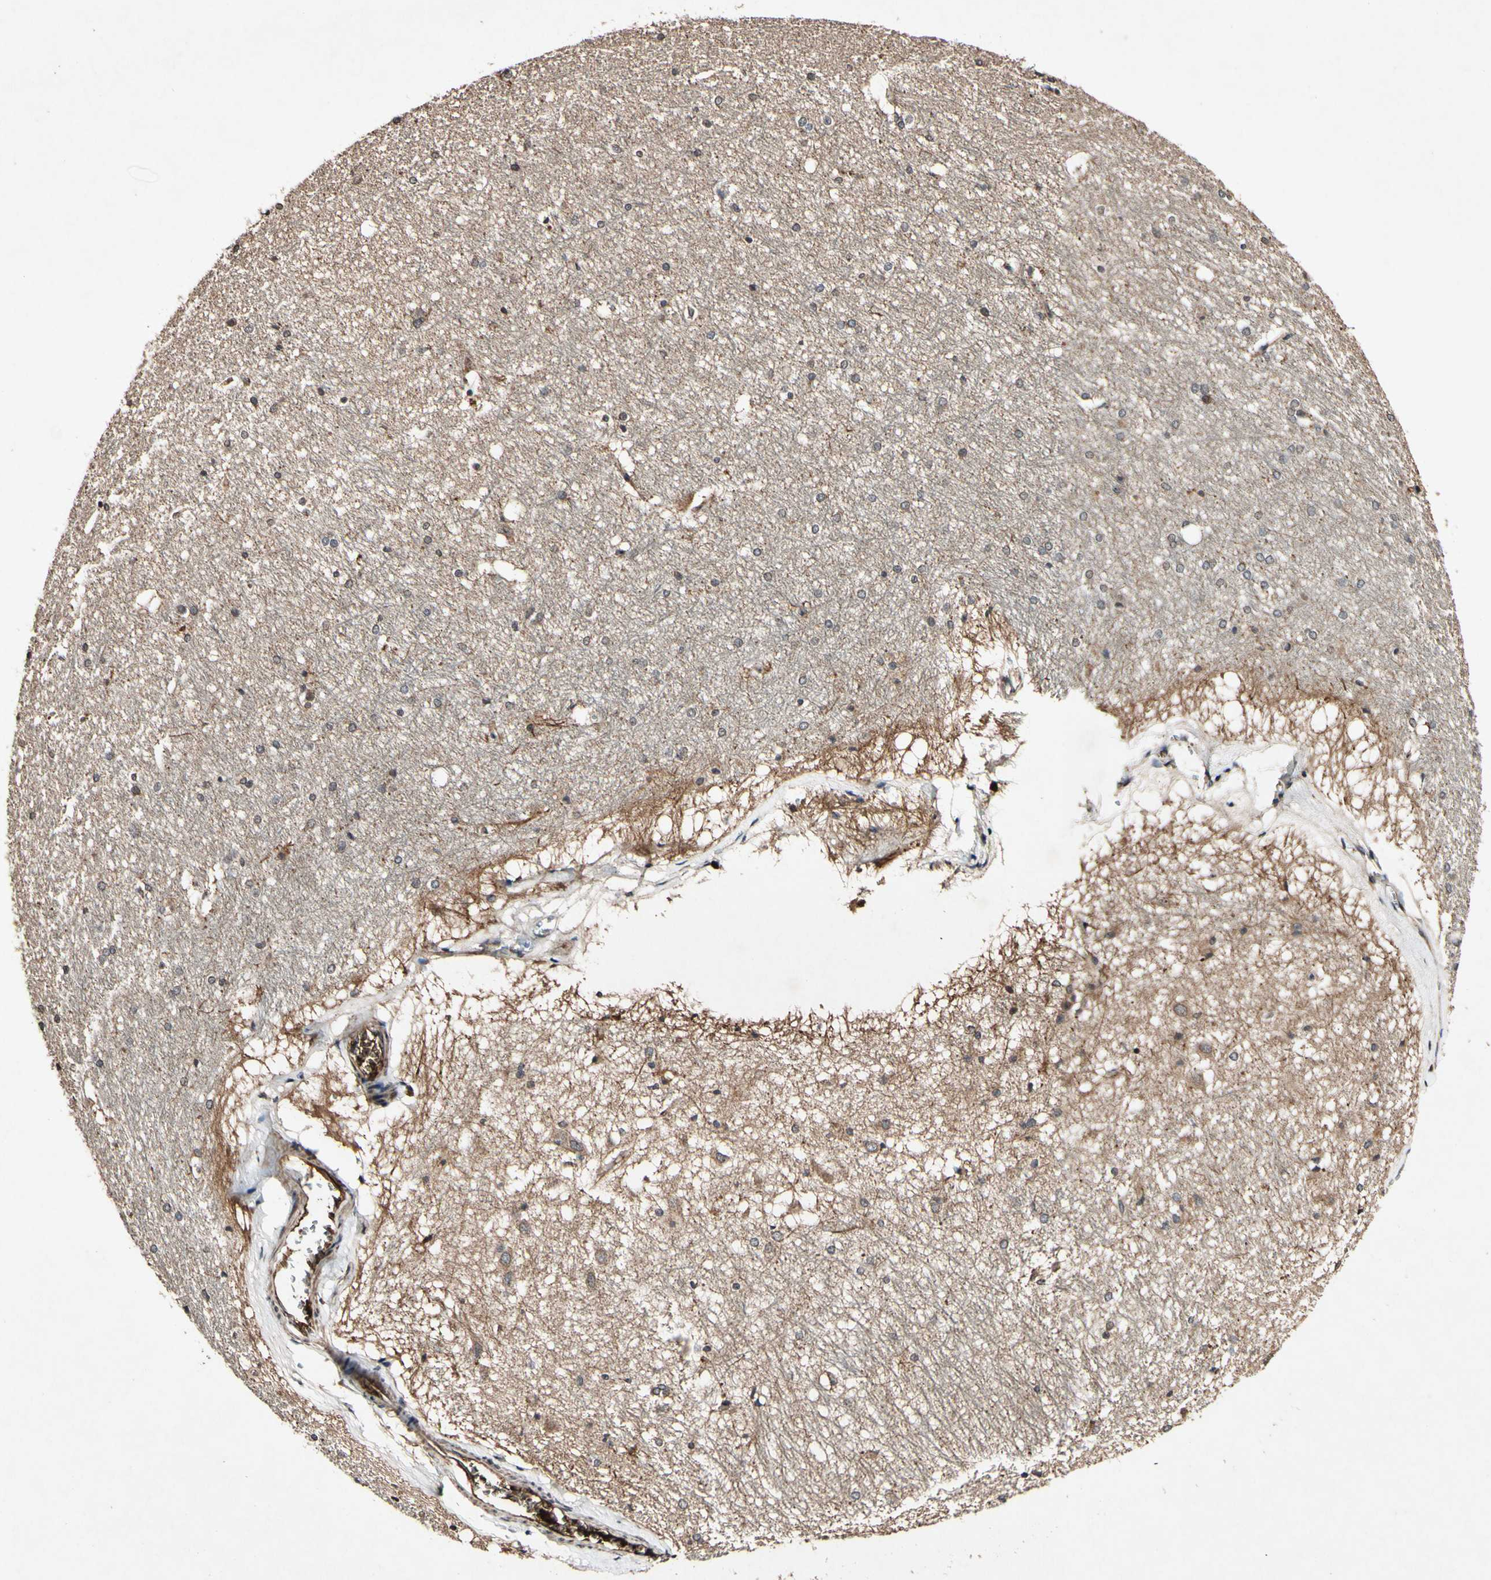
{"staining": {"intensity": "moderate", "quantity": ">75%", "location": "cytoplasmic/membranous,nuclear"}, "tissue": "hippocampus", "cell_type": "Glial cells", "image_type": "normal", "snomed": [{"axis": "morphology", "description": "Normal tissue, NOS"}, {"axis": "topography", "description": "Hippocampus"}], "caption": "Moderate cytoplasmic/membranous,nuclear expression is appreciated in approximately >75% of glial cells in benign hippocampus.", "gene": "PLAT", "patient": {"sex": "female", "age": 19}}